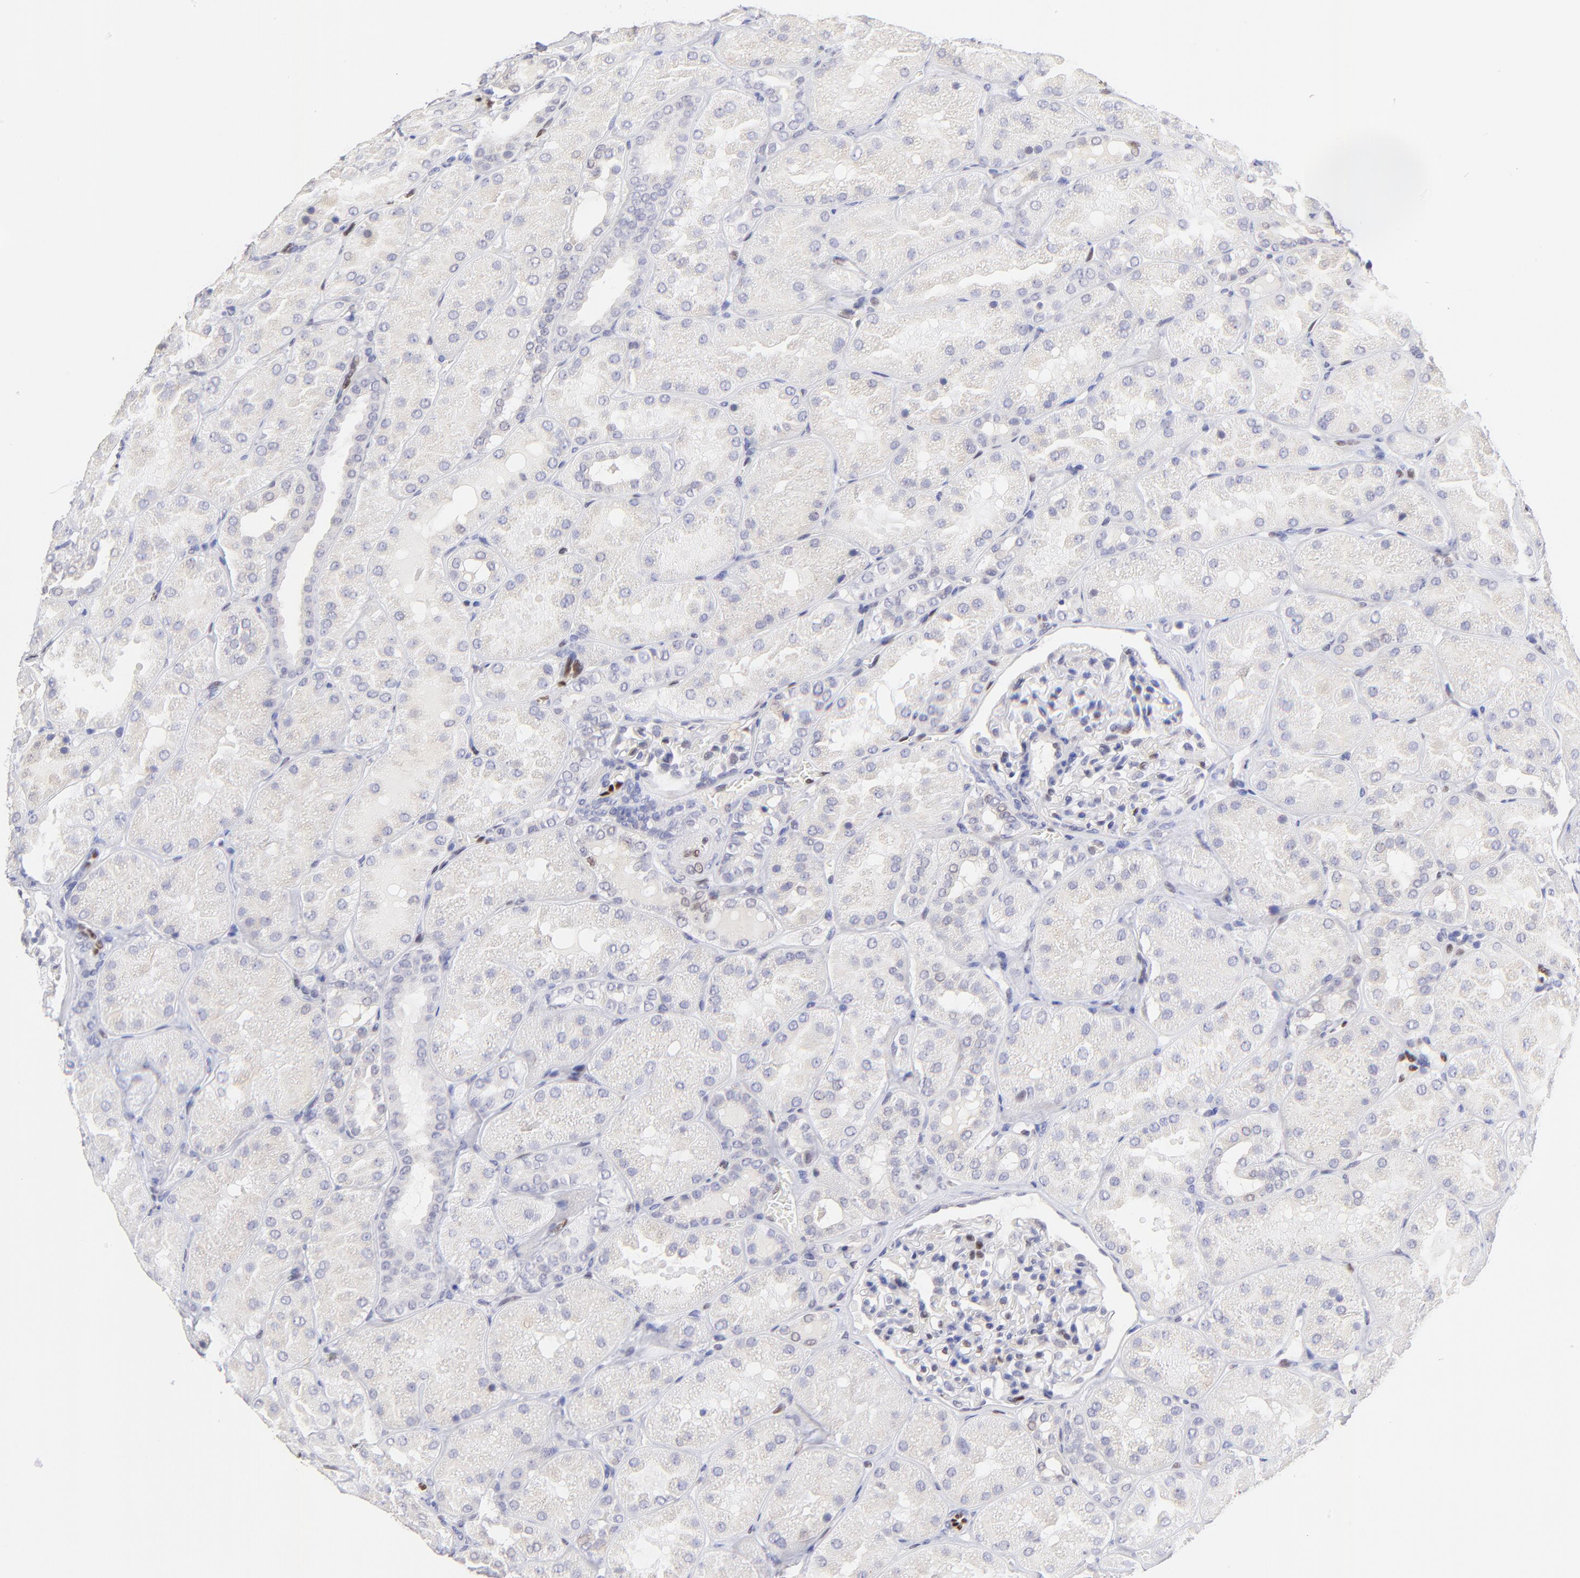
{"staining": {"intensity": "weak", "quantity": "<25%", "location": "nuclear"}, "tissue": "kidney", "cell_type": "Cells in glomeruli", "image_type": "normal", "snomed": [{"axis": "morphology", "description": "Normal tissue, NOS"}, {"axis": "topography", "description": "Kidney"}], "caption": "The histopathology image displays no significant staining in cells in glomeruli of kidney. (Immunohistochemistry (ihc), brightfield microscopy, high magnification).", "gene": "KLF4", "patient": {"sex": "male", "age": 28}}